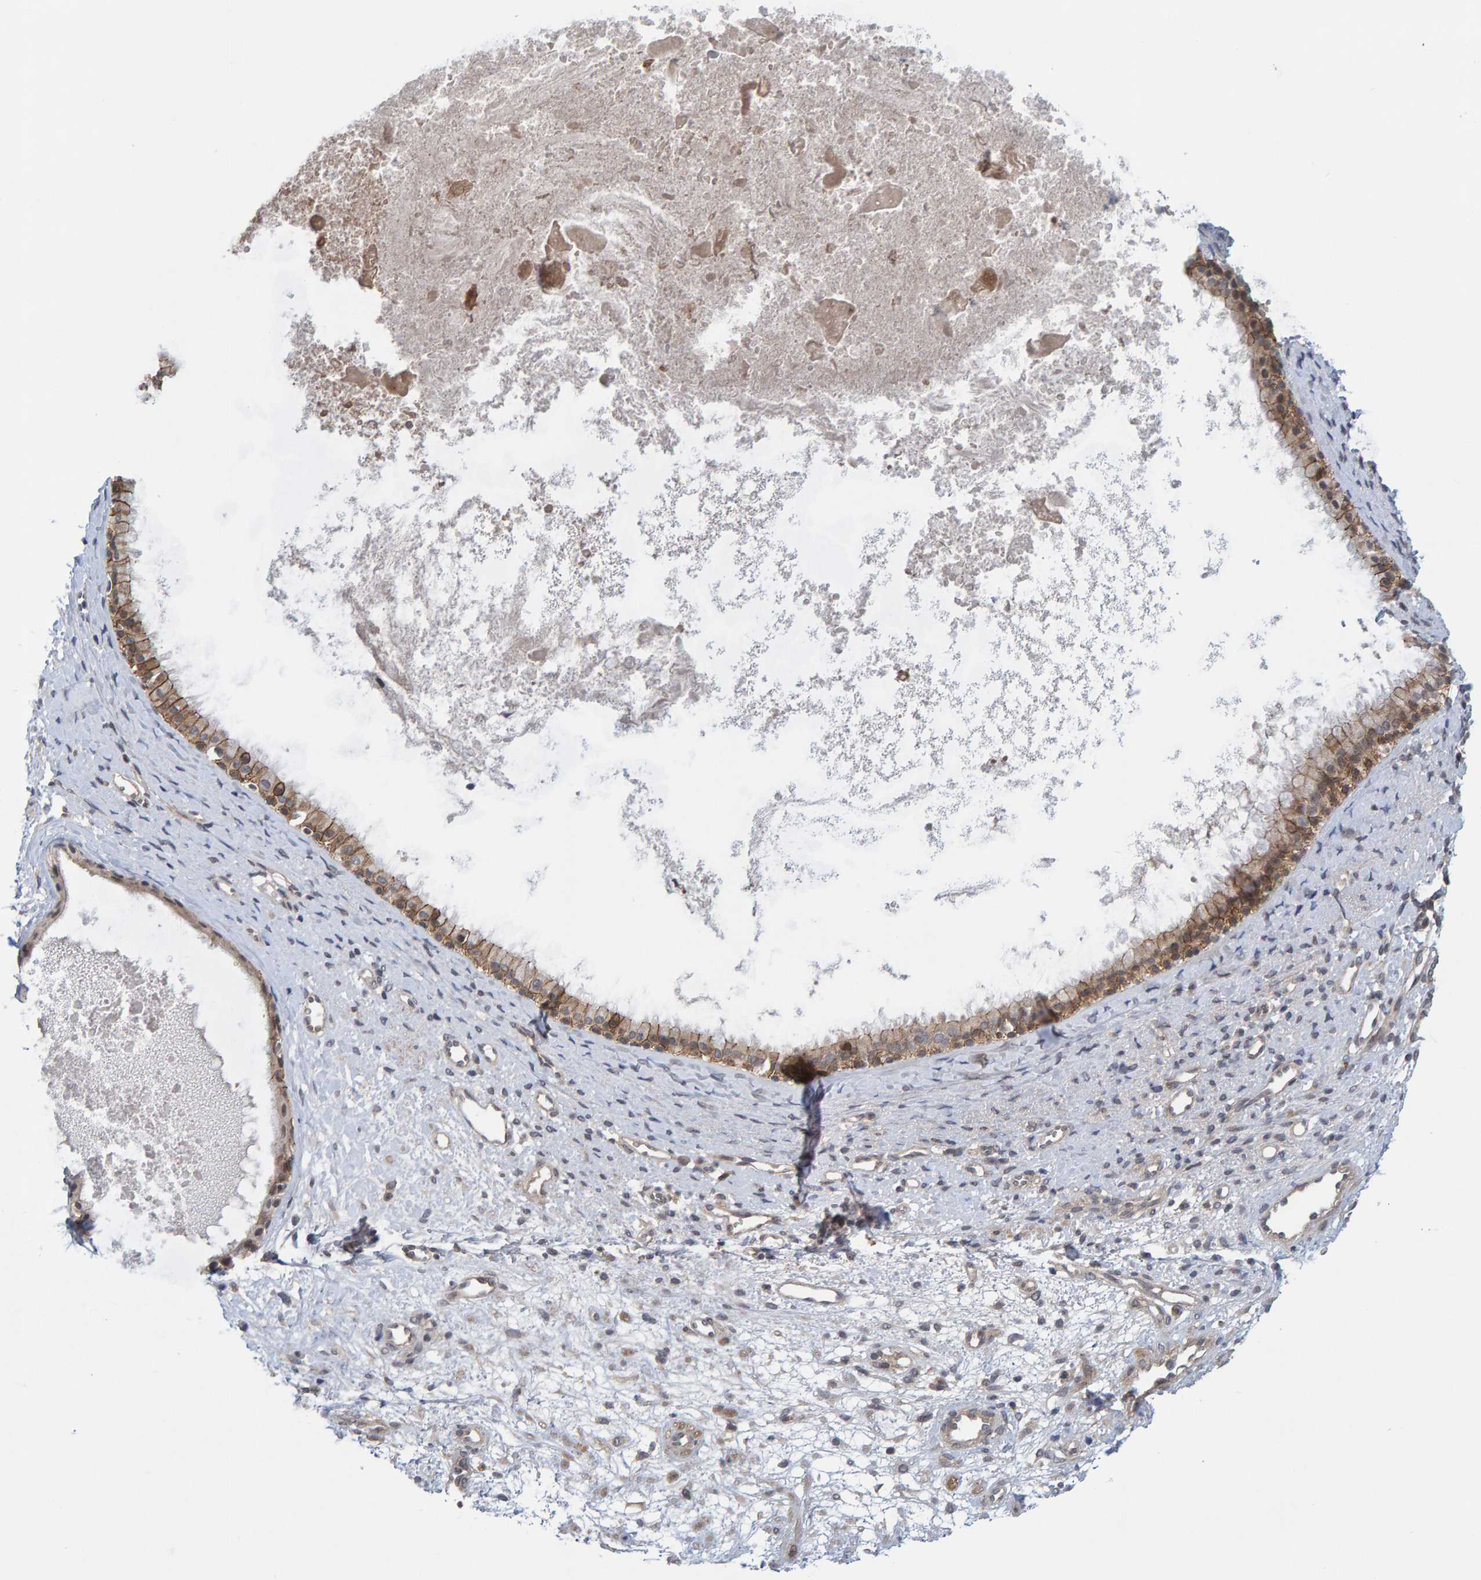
{"staining": {"intensity": "moderate", "quantity": ">75%", "location": "cytoplasmic/membranous,nuclear"}, "tissue": "nasopharynx", "cell_type": "Respiratory epithelial cells", "image_type": "normal", "snomed": [{"axis": "morphology", "description": "Normal tissue, NOS"}, {"axis": "topography", "description": "Nasopharynx"}], "caption": "Human nasopharynx stained with a brown dye displays moderate cytoplasmic/membranous,nuclear positive expression in approximately >75% of respiratory epithelial cells.", "gene": "CDH2", "patient": {"sex": "male", "age": 22}}